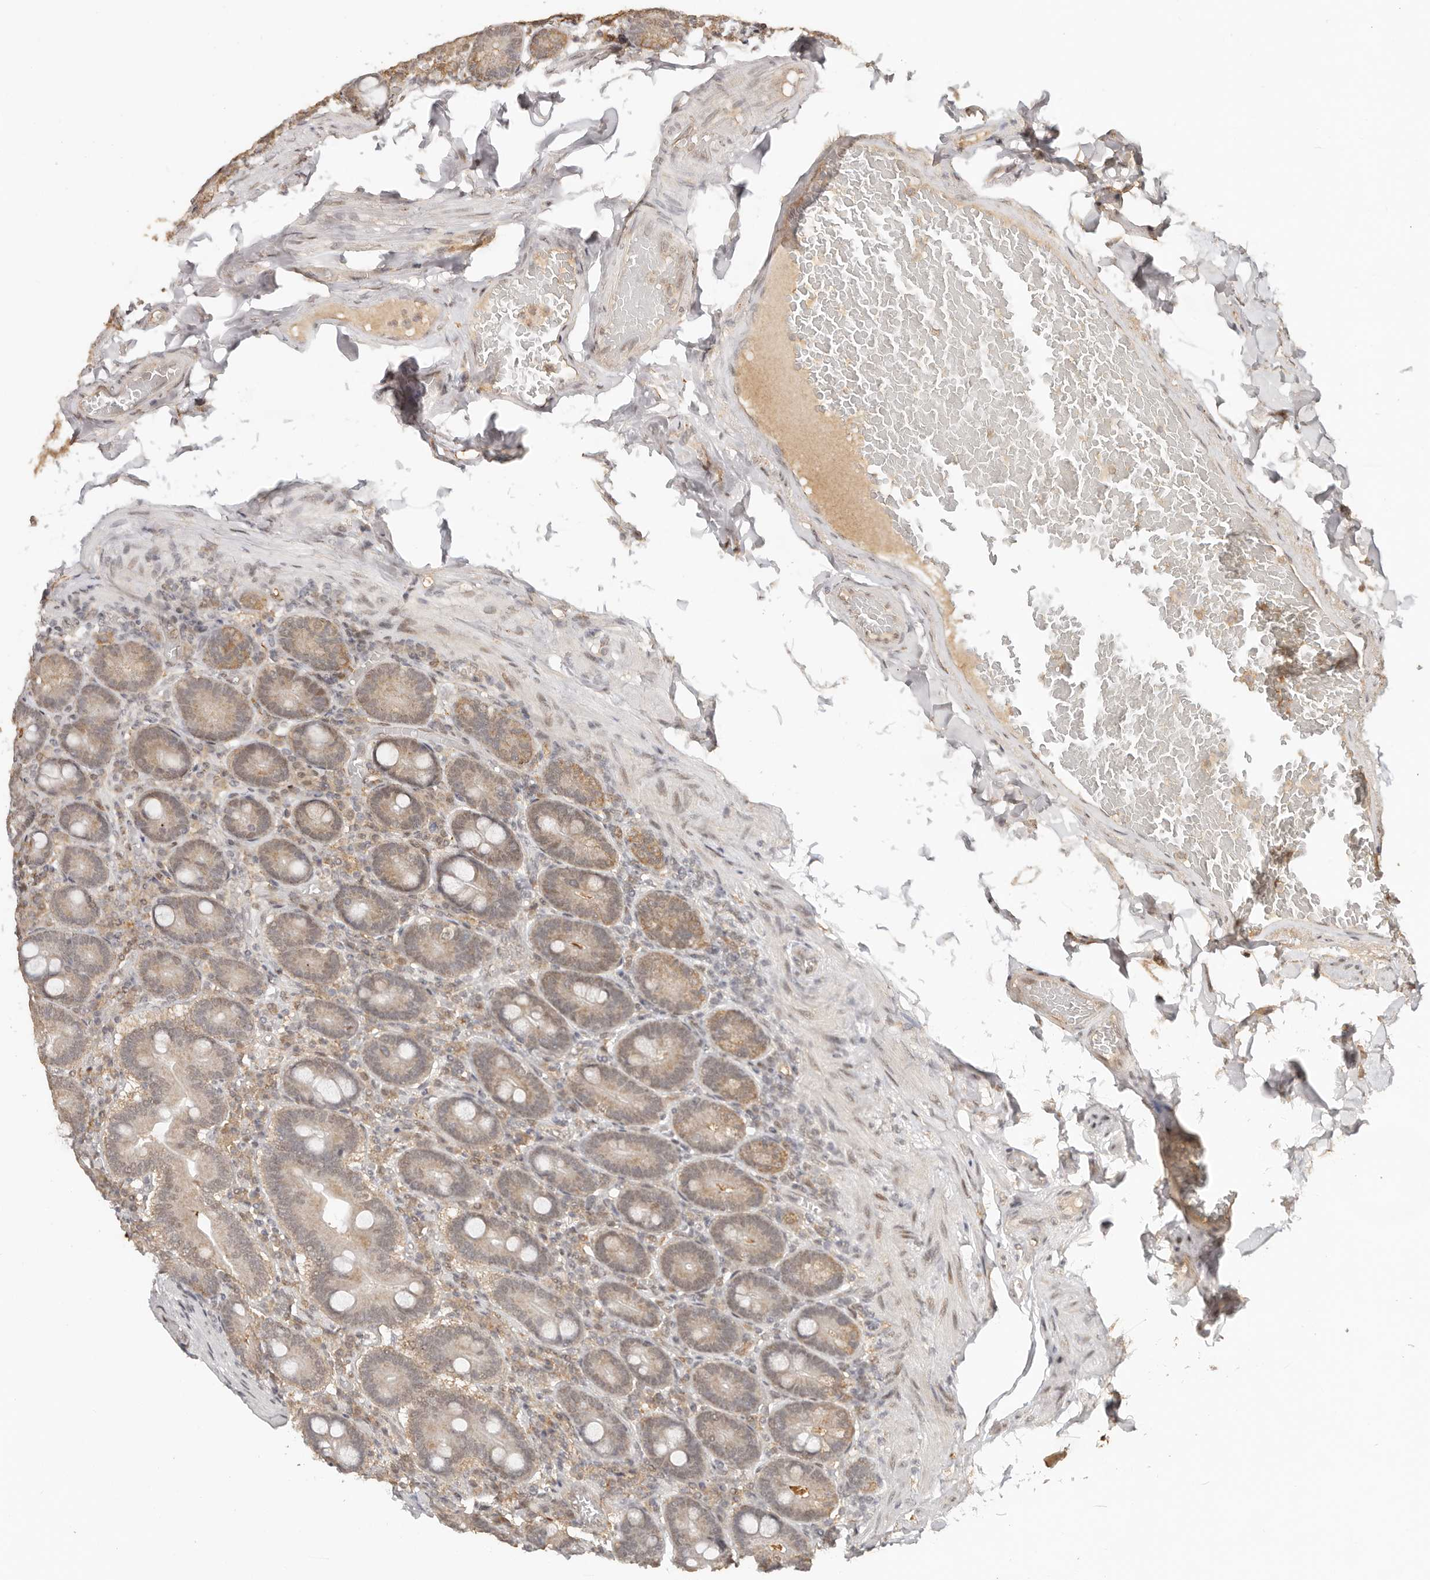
{"staining": {"intensity": "moderate", "quantity": ">75%", "location": "cytoplasmic/membranous"}, "tissue": "duodenum", "cell_type": "Glandular cells", "image_type": "normal", "snomed": [{"axis": "morphology", "description": "Normal tissue, NOS"}, {"axis": "topography", "description": "Duodenum"}], "caption": "Glandular cells exhibit moderate cytoplasmic/membranous staining in about >75% of cells in normal duodenum. (DAB IHC with brightfield microscopy, high magnification).", "gene": "SEC14L1", "patient": {"sex": "female", "age": 62}}